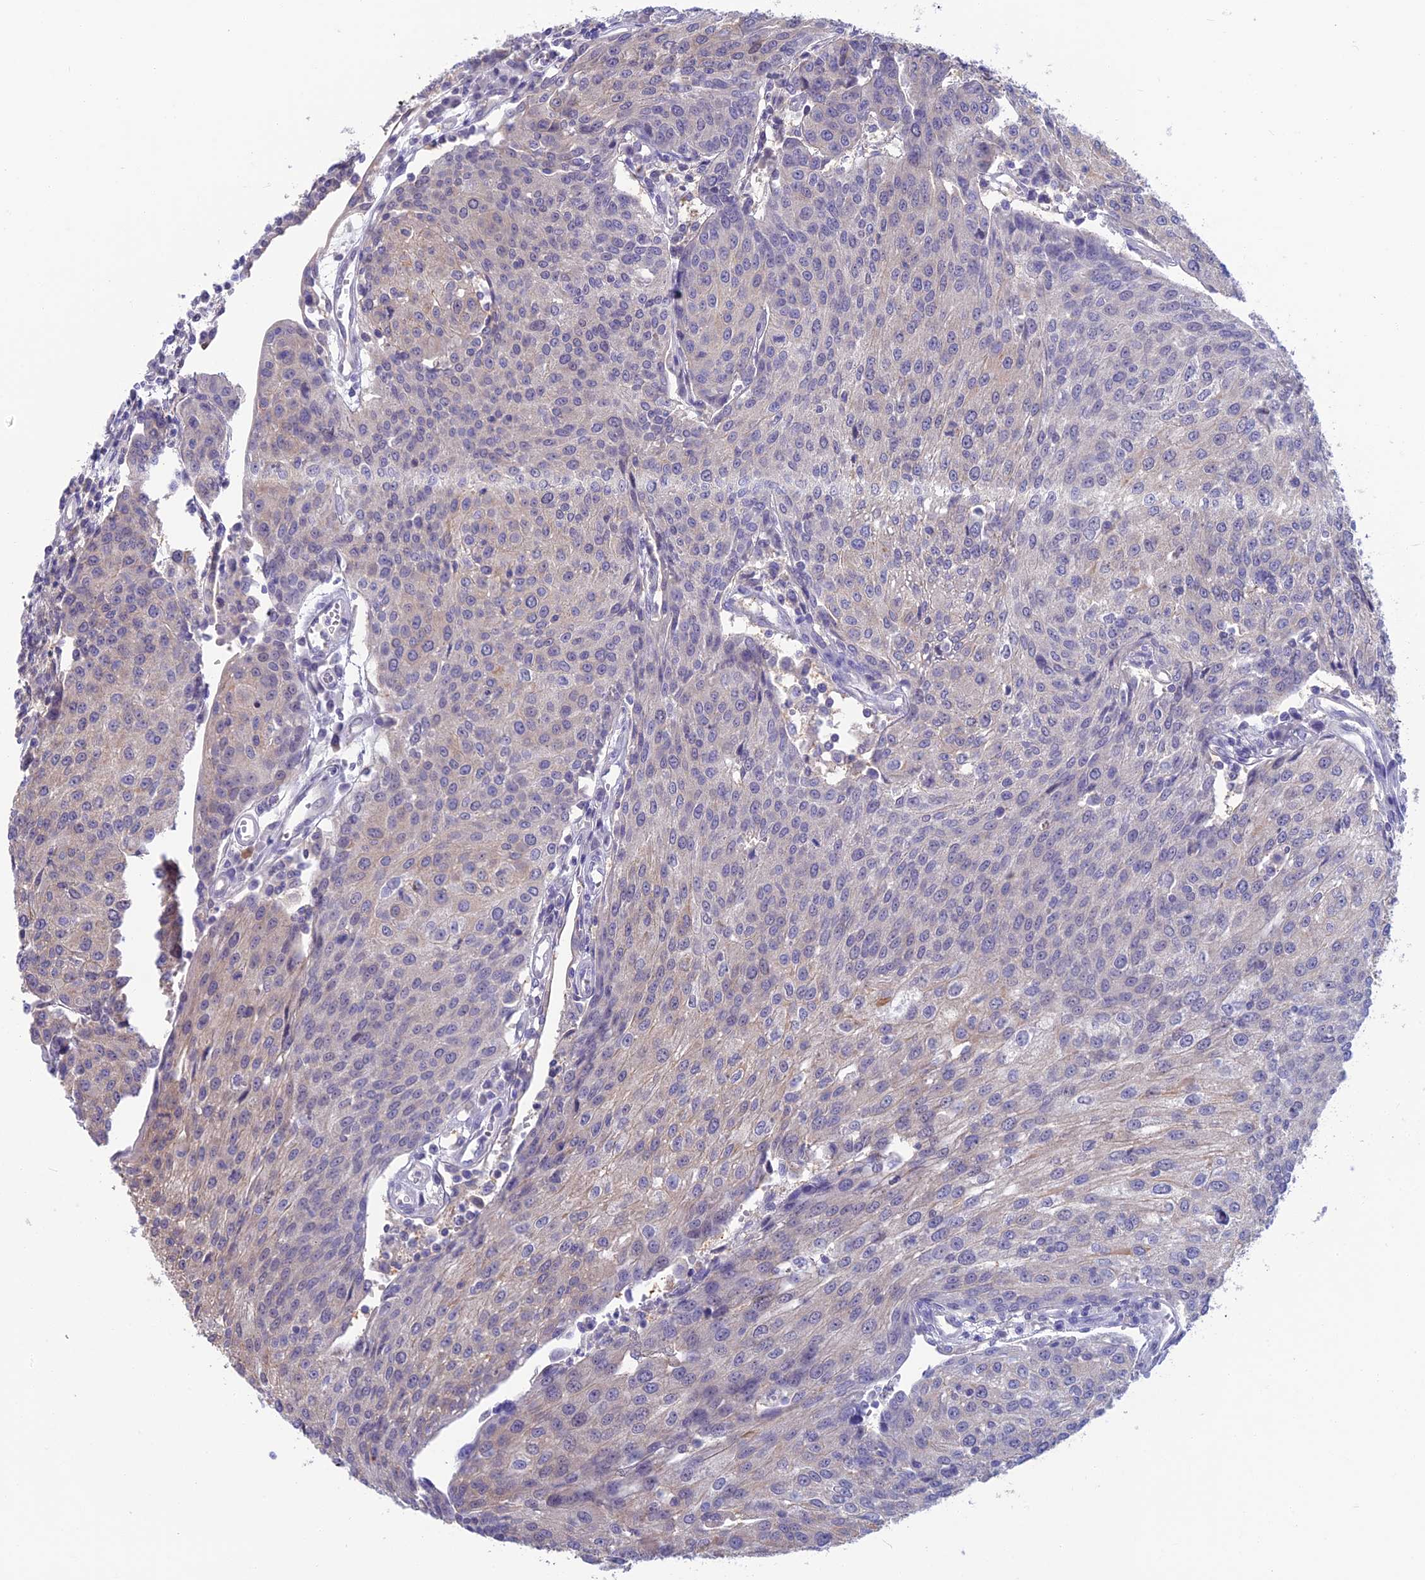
{"staining": {"intensity": "negative", "quantity": "none", "location": "none"}, "tissue": "urothelial cancer", "cell_type": "Tumor cells", "image_type": "cancer", "snomed": [{"axis": "morphology", "description": "Urothelial carcinoma, High grade"}, {"axis": "topography", "description": "Urinary bladder"}], "caption": "Immunohistochemistry of human urothelial cancer reveals no expression in tumor cells.", "gene": "SNAP91", "patient": {"sex": "female", "age": 85}}